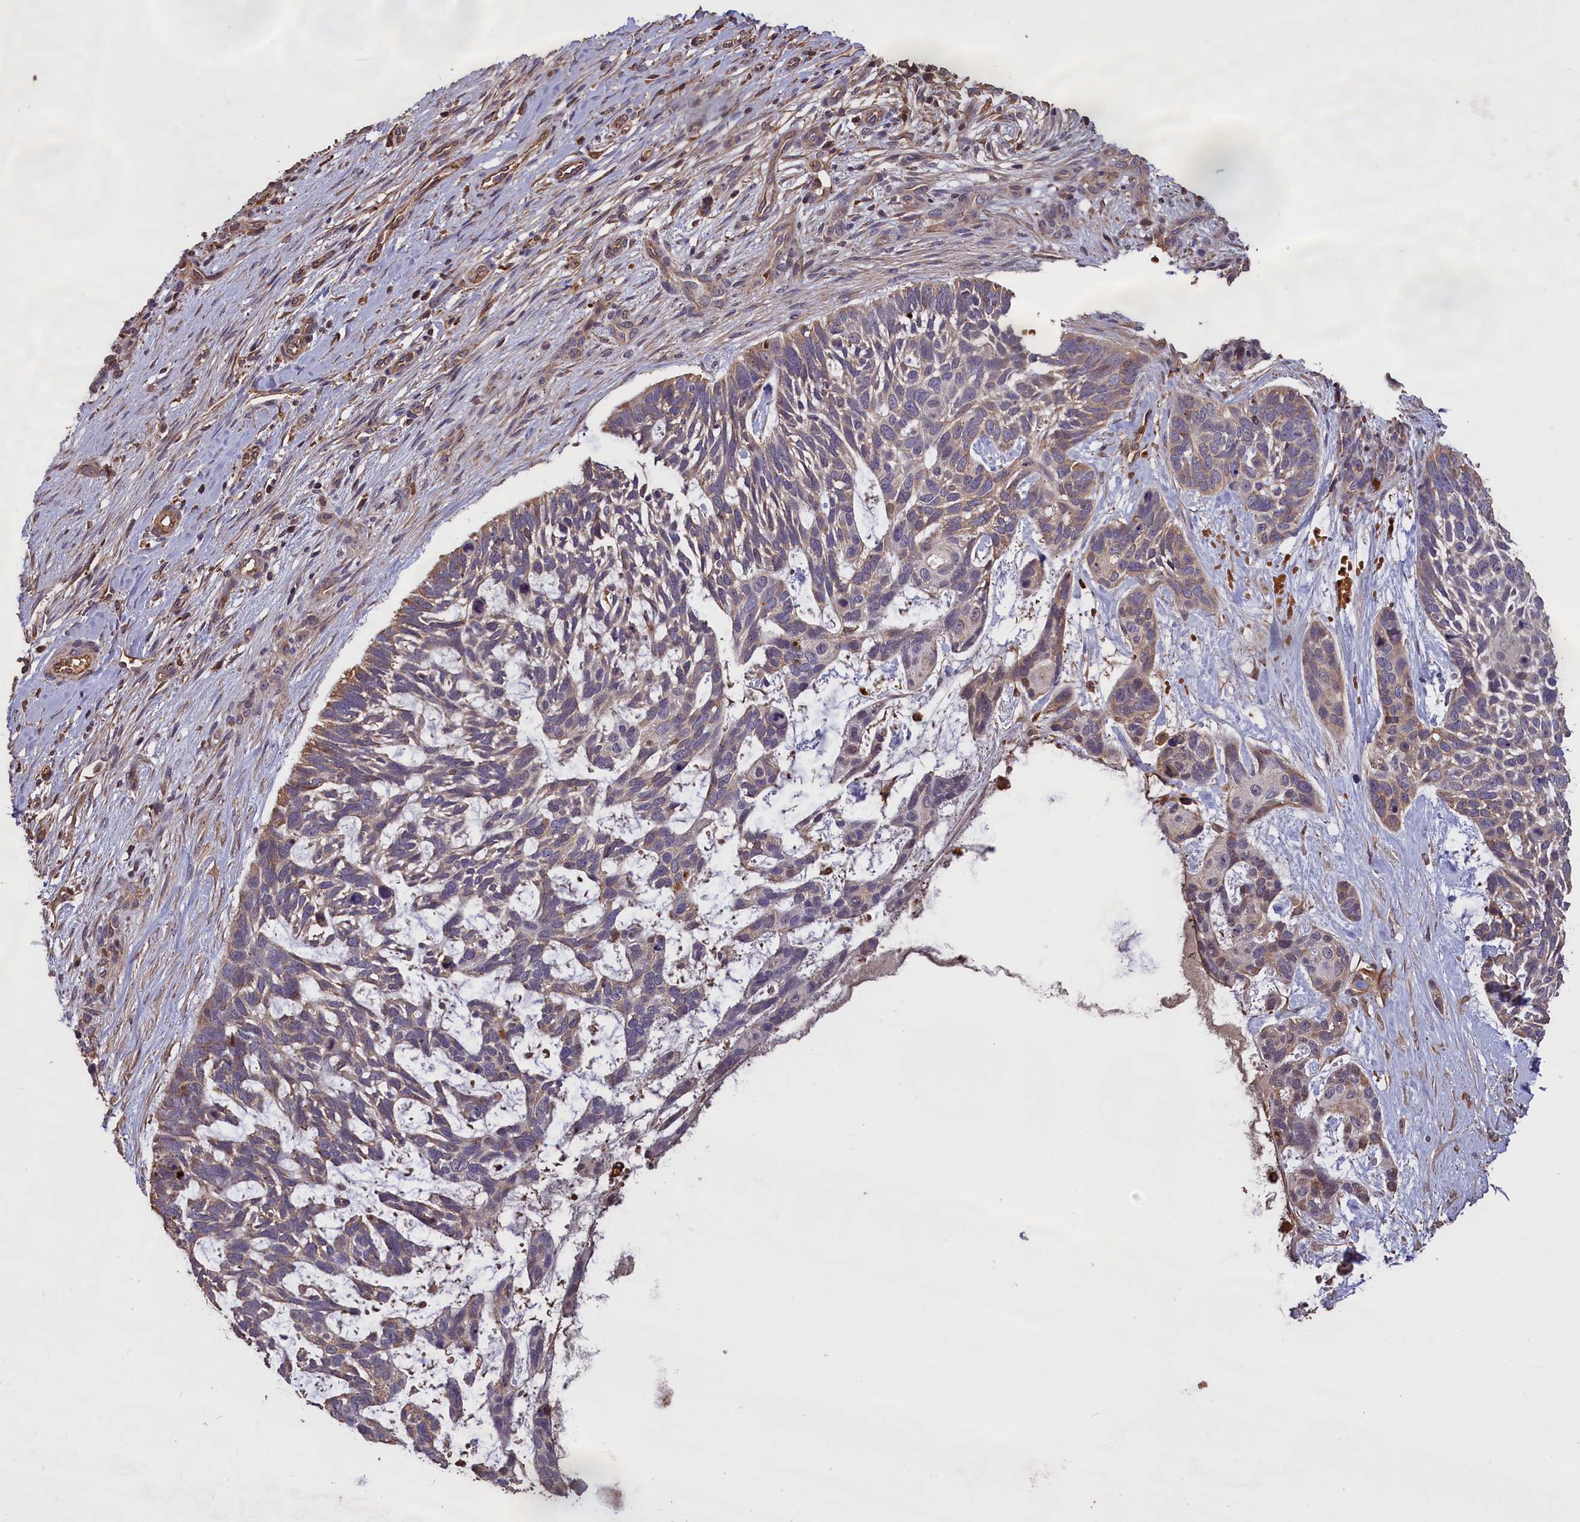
{"staining": {"intensity": "weak", "quantity": "<25%", "location": "cytoplasmic/membranous"}, "tissue": "skin cancer", "cell_type": "Tumor cells", "image_type": "cancer", "snomed": [{"axis": "morphology", "description": "Basal cell carcinoma"}, {"axis": "topography", "description": "Skin"}], "caption": "A high-resolution image shows immunohistochemistry staining of skin cancer (basal cell carcinoma), which demonstrates no significant positivity in tumor cells. (DAB immunohistochemistry with hematoxylin counter stain).", "gene": "CLRN2", "patient": {"sex": "male", "age": 88}}